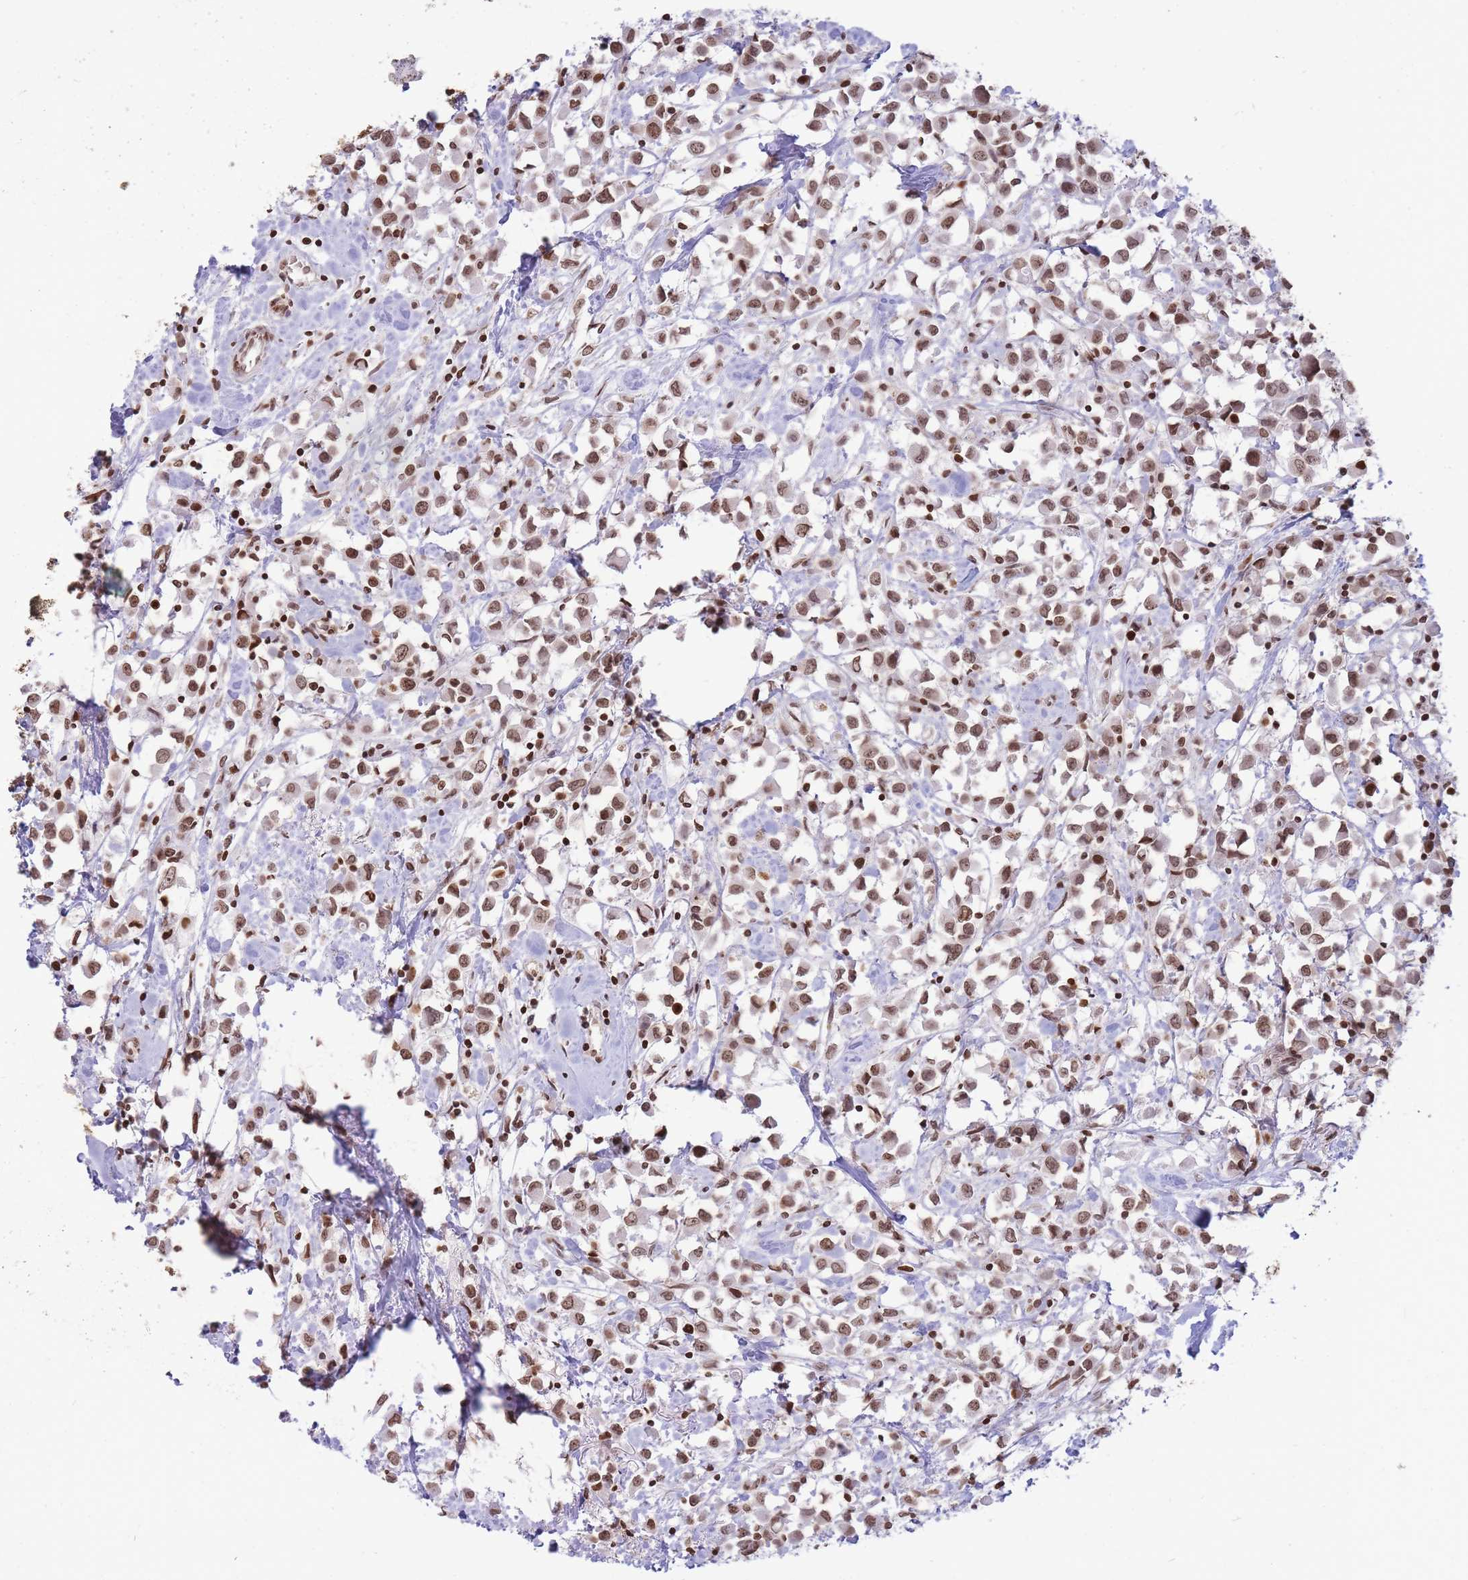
{"staining": {"intensity": "moderate", "quantity": ">75%", "location": "nuclear"}, "tissue": "breast cancer", "cell_type": "Tumor cells", "image_type": "cancer", "snomed": [{"axis": "morphology", "description": "Duct carcinoma"}, {"axis": "topography", "description": "Breast"}], "caption": "There is medium levels of moderate nuclear staining in tumor cells of breast cancer (invasive ductal carcinoma), as demonstrated by immunohistochemical staining (brown color).", "gene": "SHISAL1", "patient": {"sex": "female", "age": 61}}